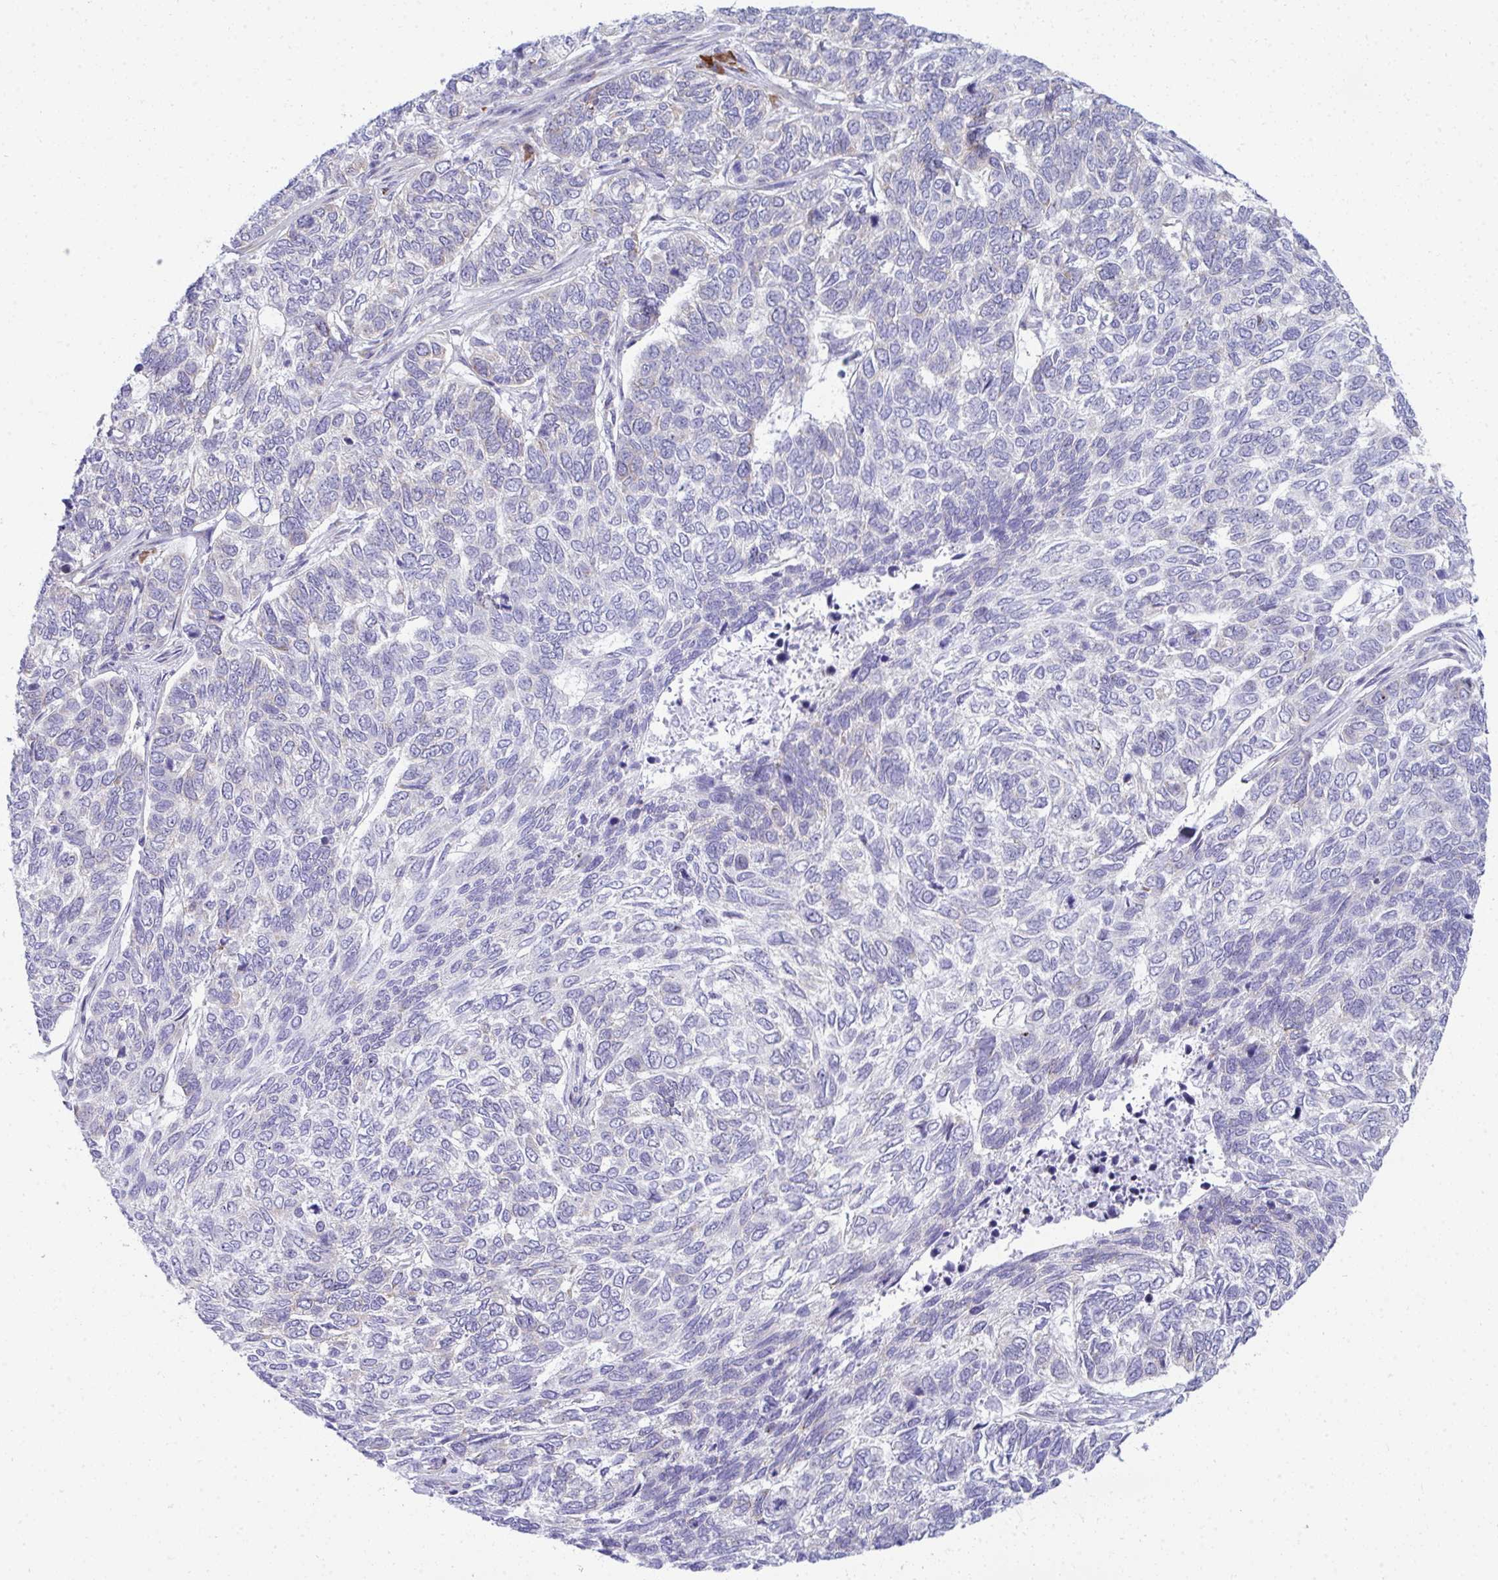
{"staining": {"intensity": "negative", "quantity": "none", "location": "none"}, "tissue": "skin cancer", "cell_type": "Tumor cells", "image_type": "cancer", "snomed": [{"axis": "morphology", "description": "Basal cell carcinoma"}, {"axis": "topography", "description": "Skin"}], "caption": "This is a histopathology image of immunohistochemistry (IHC) staining of skin cancer (basal cell carcinoma), which shows no positivity in tumor cells. (DAB (3,3'-diaminobenzidine) immunohistochemistry (IHC) visualized using brightfield microscopy, high magnification).", "gene": "PUS7L", "patient": {"sex": "female", "age": 65}}